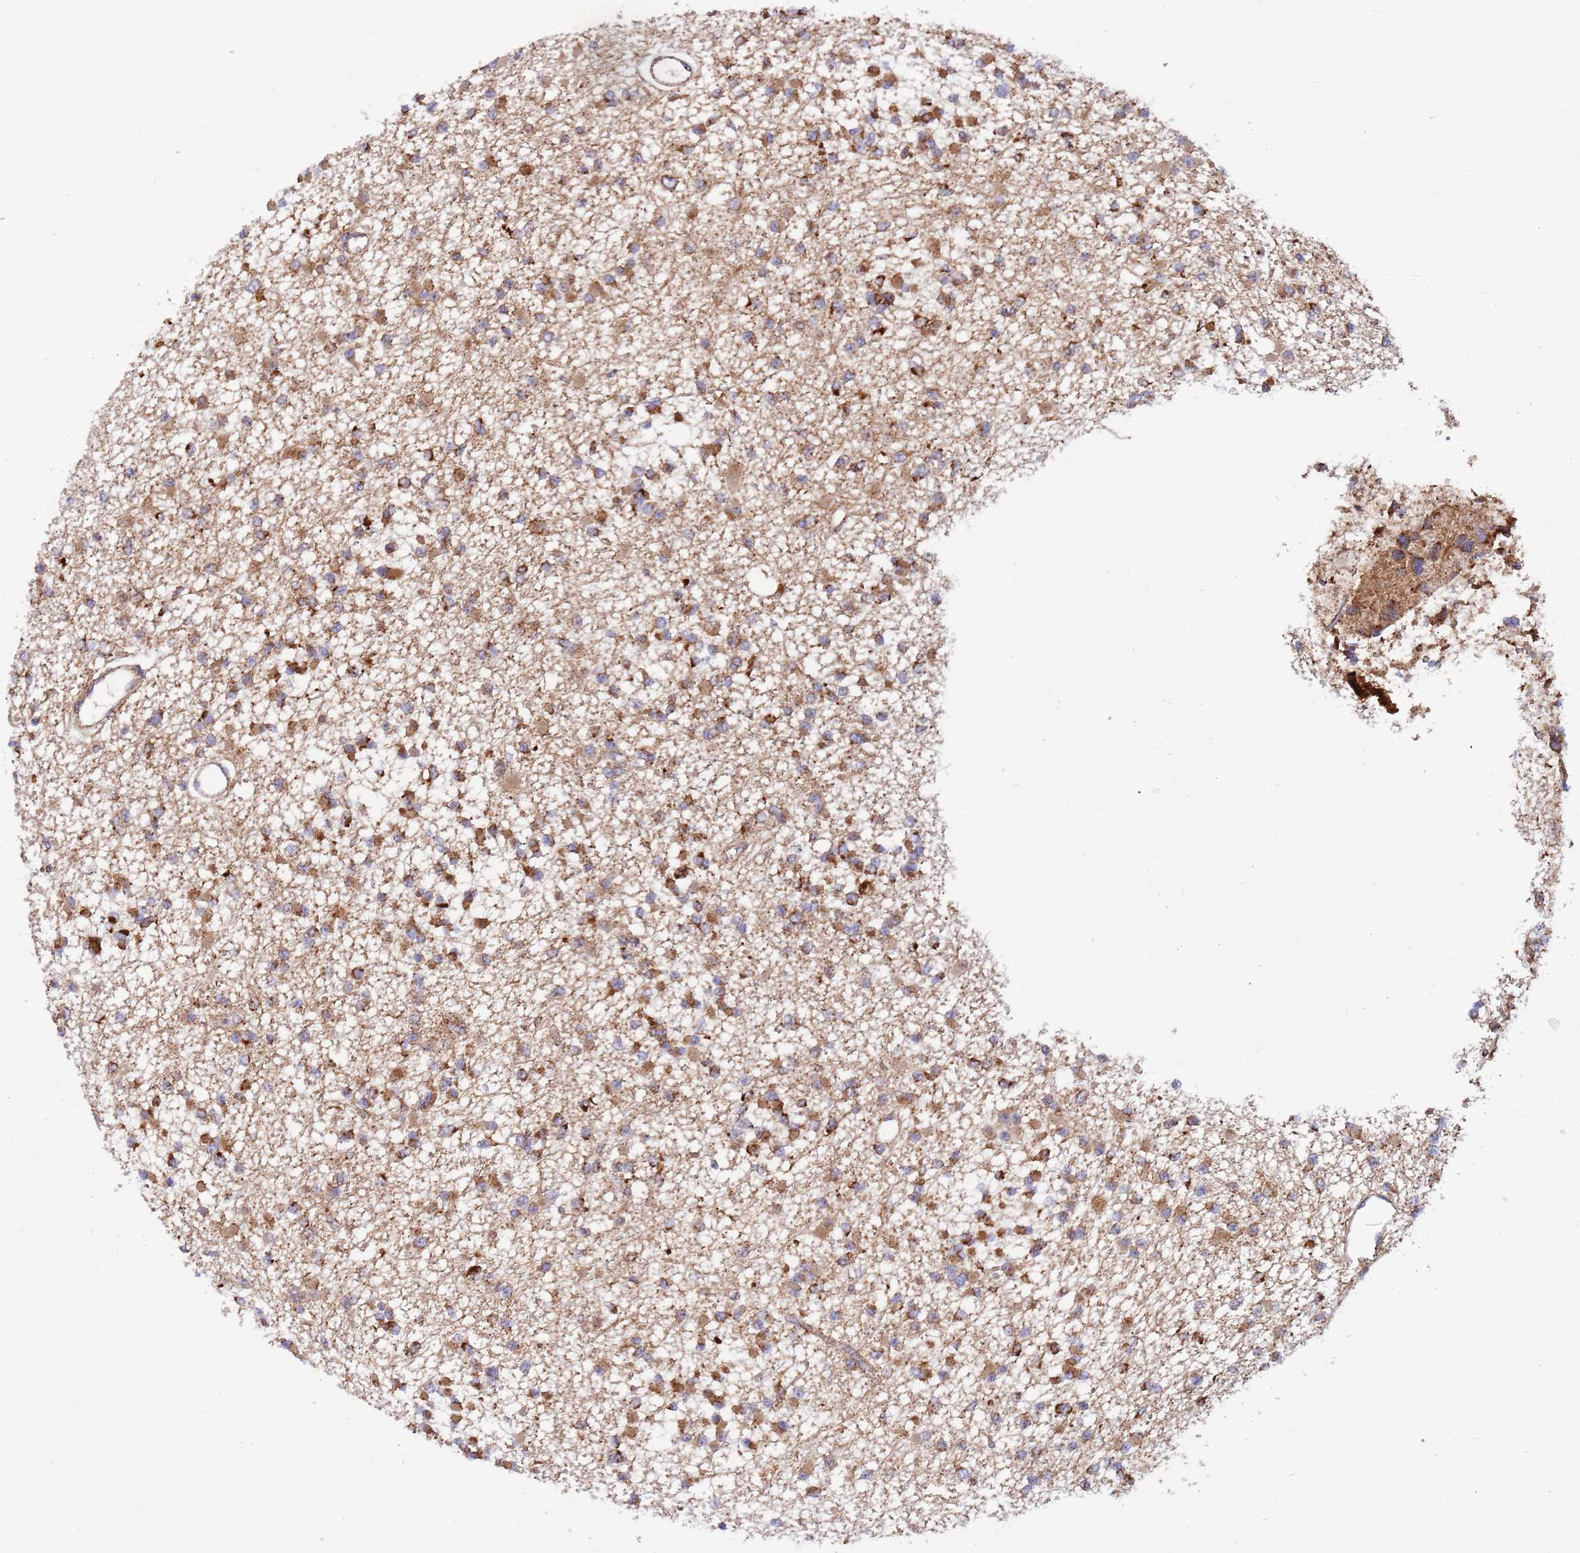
{"staining": {"intensity": "strong", "quantity": "25%-75%", "location": "cytoplasmic/membranous"}, "tissue": "glioma", "cell_type": "Tumor cells", "image_type": "cancer", "snomed": [{"axis": "morphology", "description": "Glioma, malignant, Low grade"}, {"axis": "topography", "description": "Brain"}], "caption": "The image reveals immunohistochemical staining of malignant glioma (low-grade). There is strong cytoplasmic/membranous expression is seen in approximately 25%-75% of tumor cells. Nuclei are stained in blue.", "gene": "ATP5PD", "patient": {"sex": "female", "age": 22}}